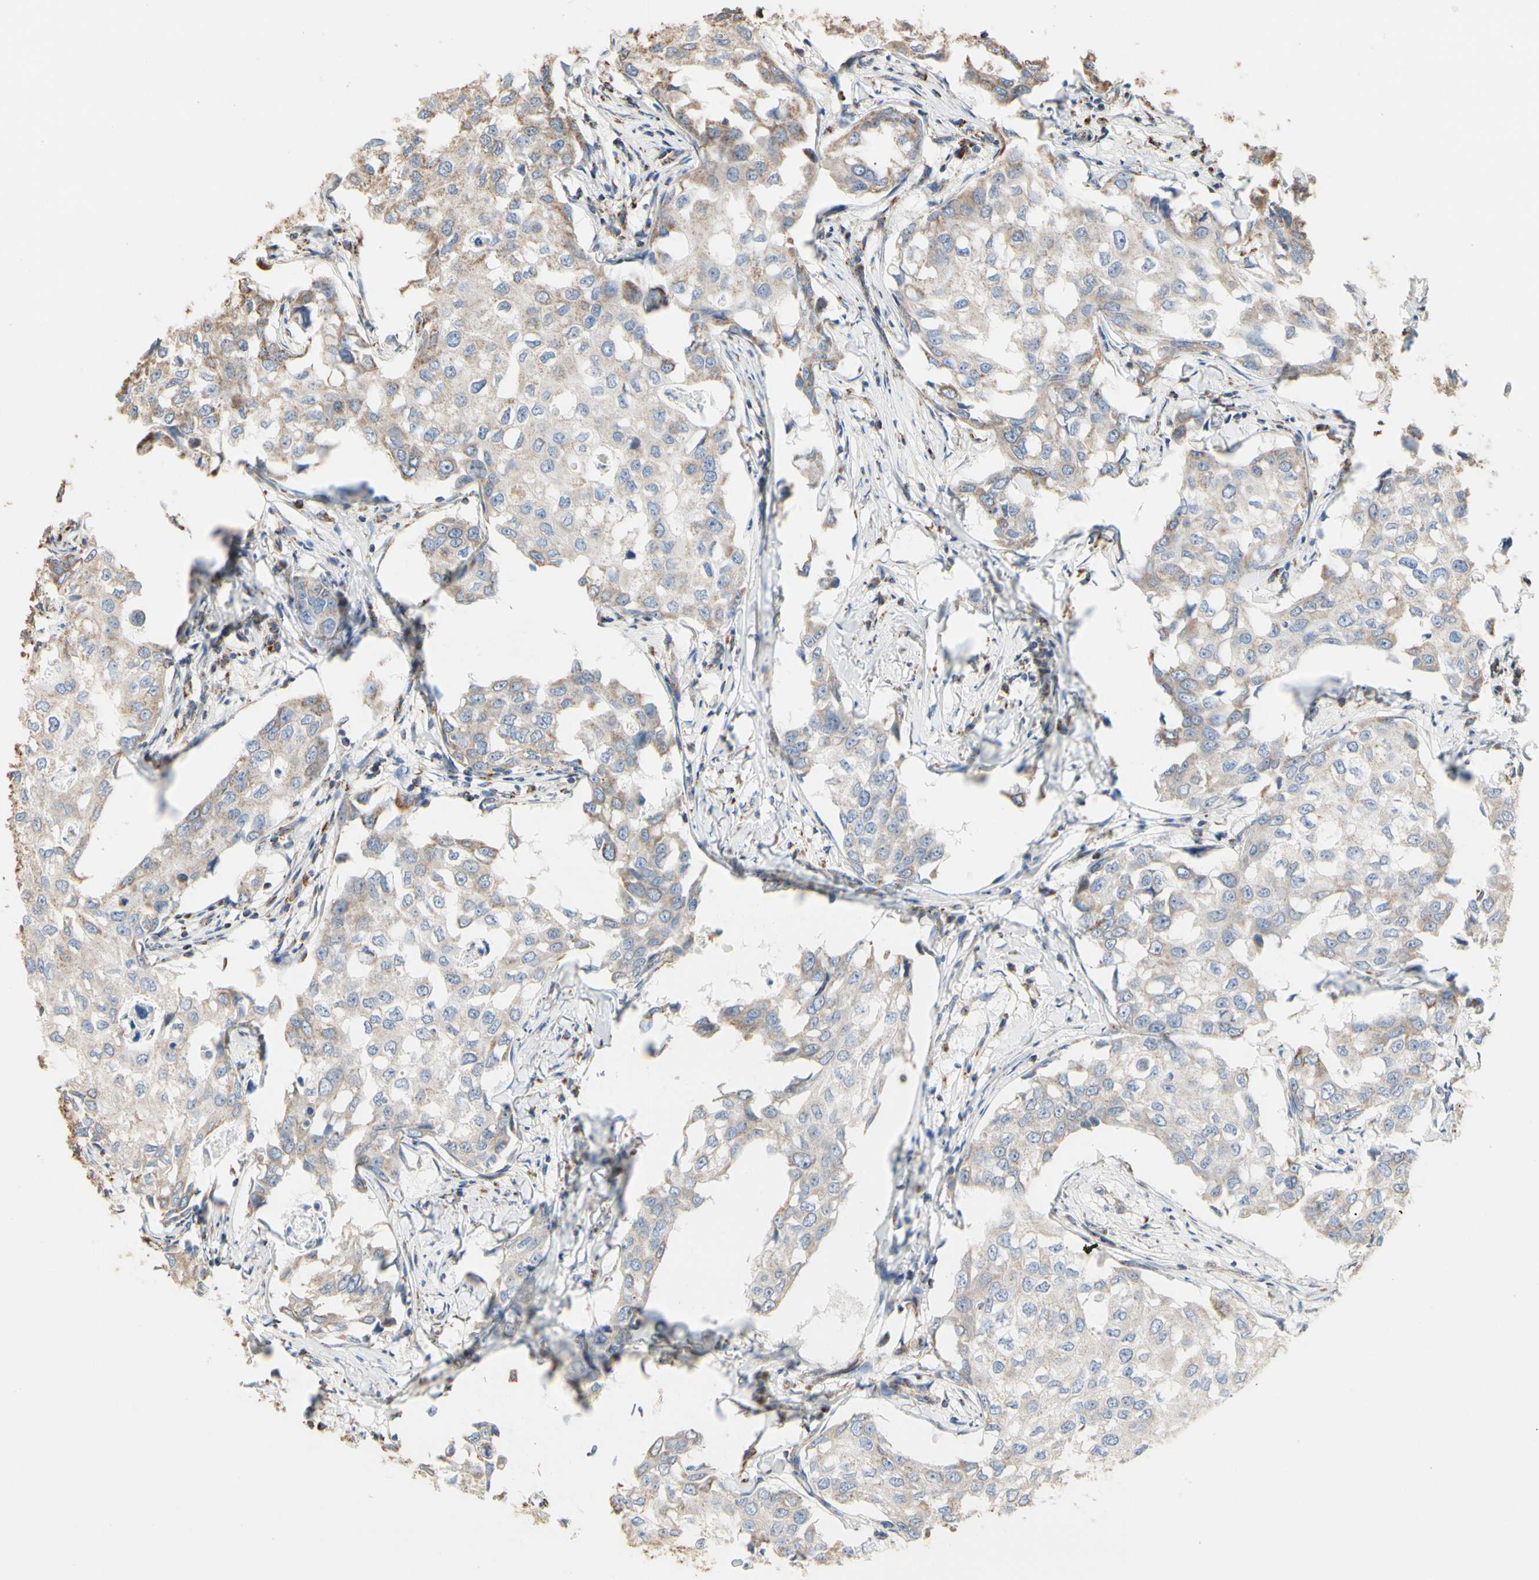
{"staining": {"intensity": "negative", "quantity": "none", "location": "none"}, "tissue": "breast cancer", "cell_type": "Tumor cells", "image_type": "cancer", "snomed": [{"axis": "morphology", "description": "Duct carcinoma"}, {"axis": "topography", "description": "Breast"}], "caption": "IHC image of human breast cancer stained for a protein (brown), which shows no positivity in tumor cells.", "gene": "TUBA1A", "patient": {"sex": "female", "age": 27}}